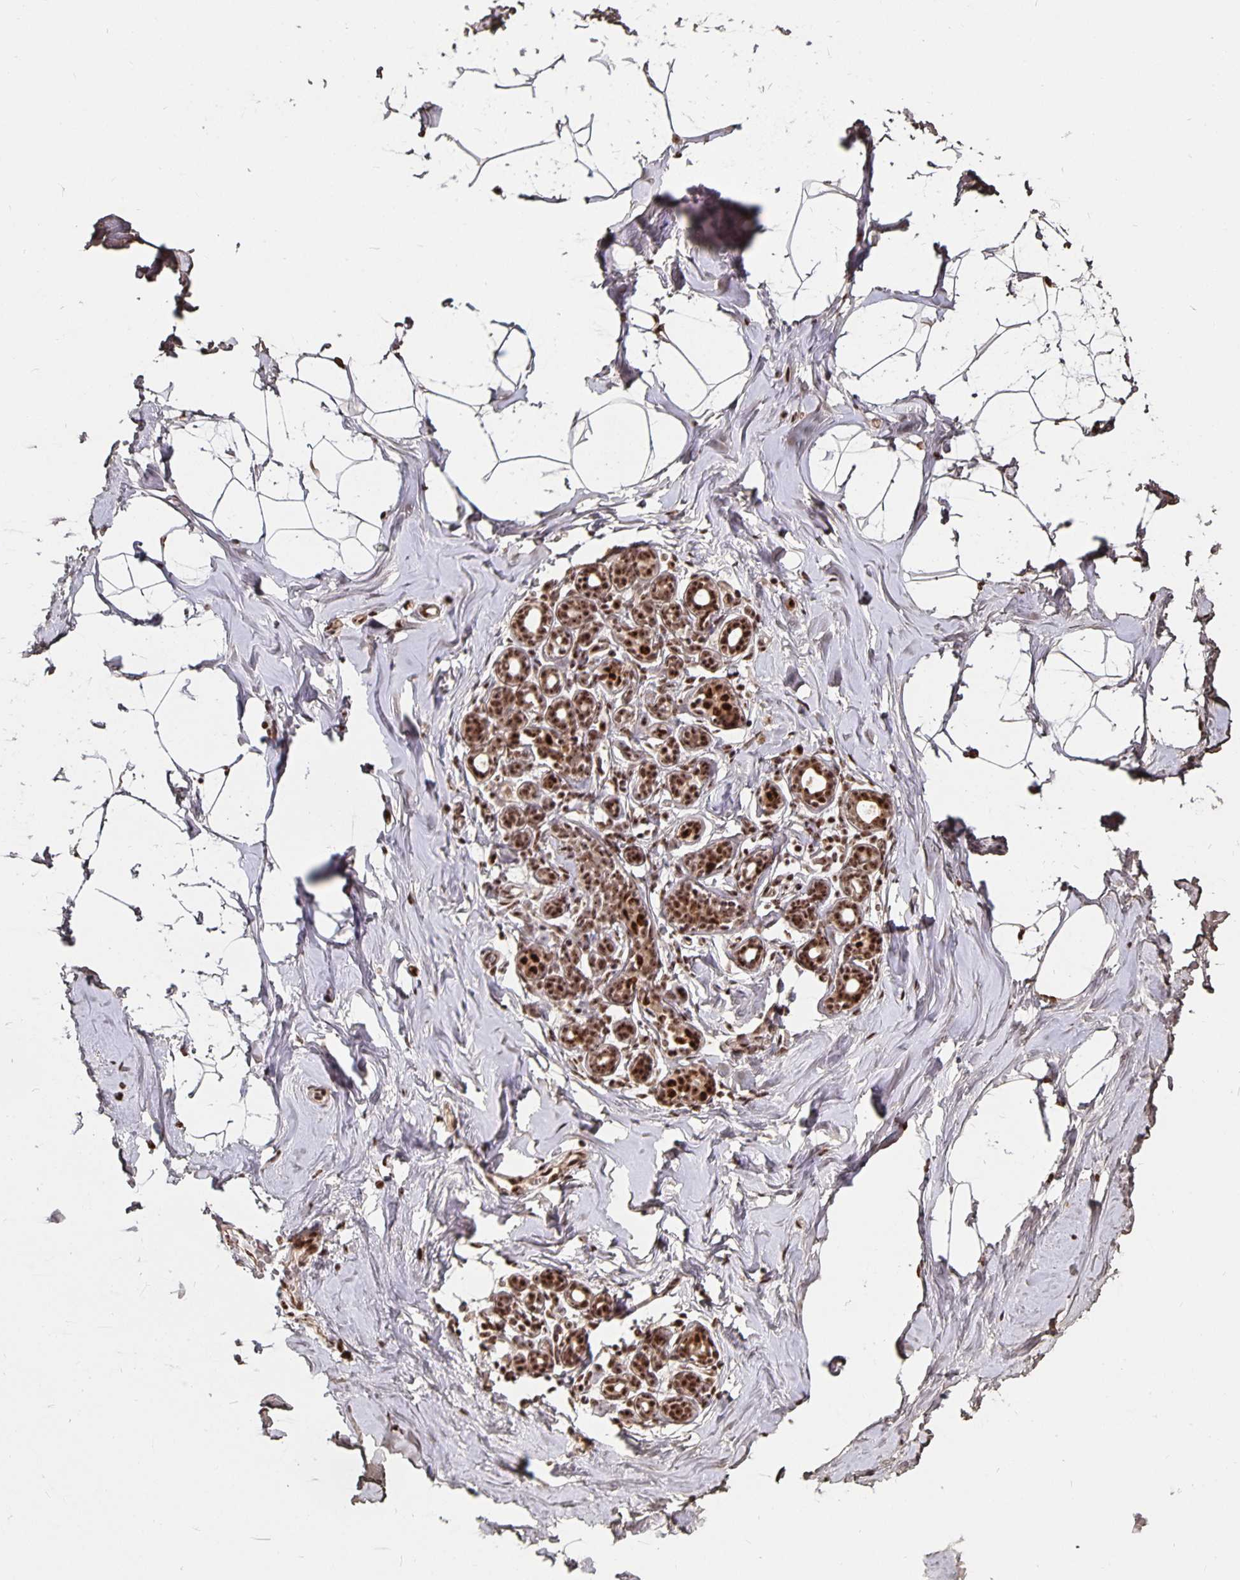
{"staining": {"intensity": "moderate", "quantity": ">75%", "location": "nuclear"}, "tissue": "breast", "cell_type": "Adipocytes", "image_type": "normal", "snomed": [{"axis": "morphology", "description": "Normal tissue, NOS"}, {"axis": "topography", "description": "Breast"}], "caption": "Immunohistochemistry micrograph of unremarkable breast stained for a protein (brown), which exhibits medium levels of moderate nuclear positivity in about >75% of adipocytes.", "gene": "LAS1L", "patient": {"sex": "female", "age": 32}}